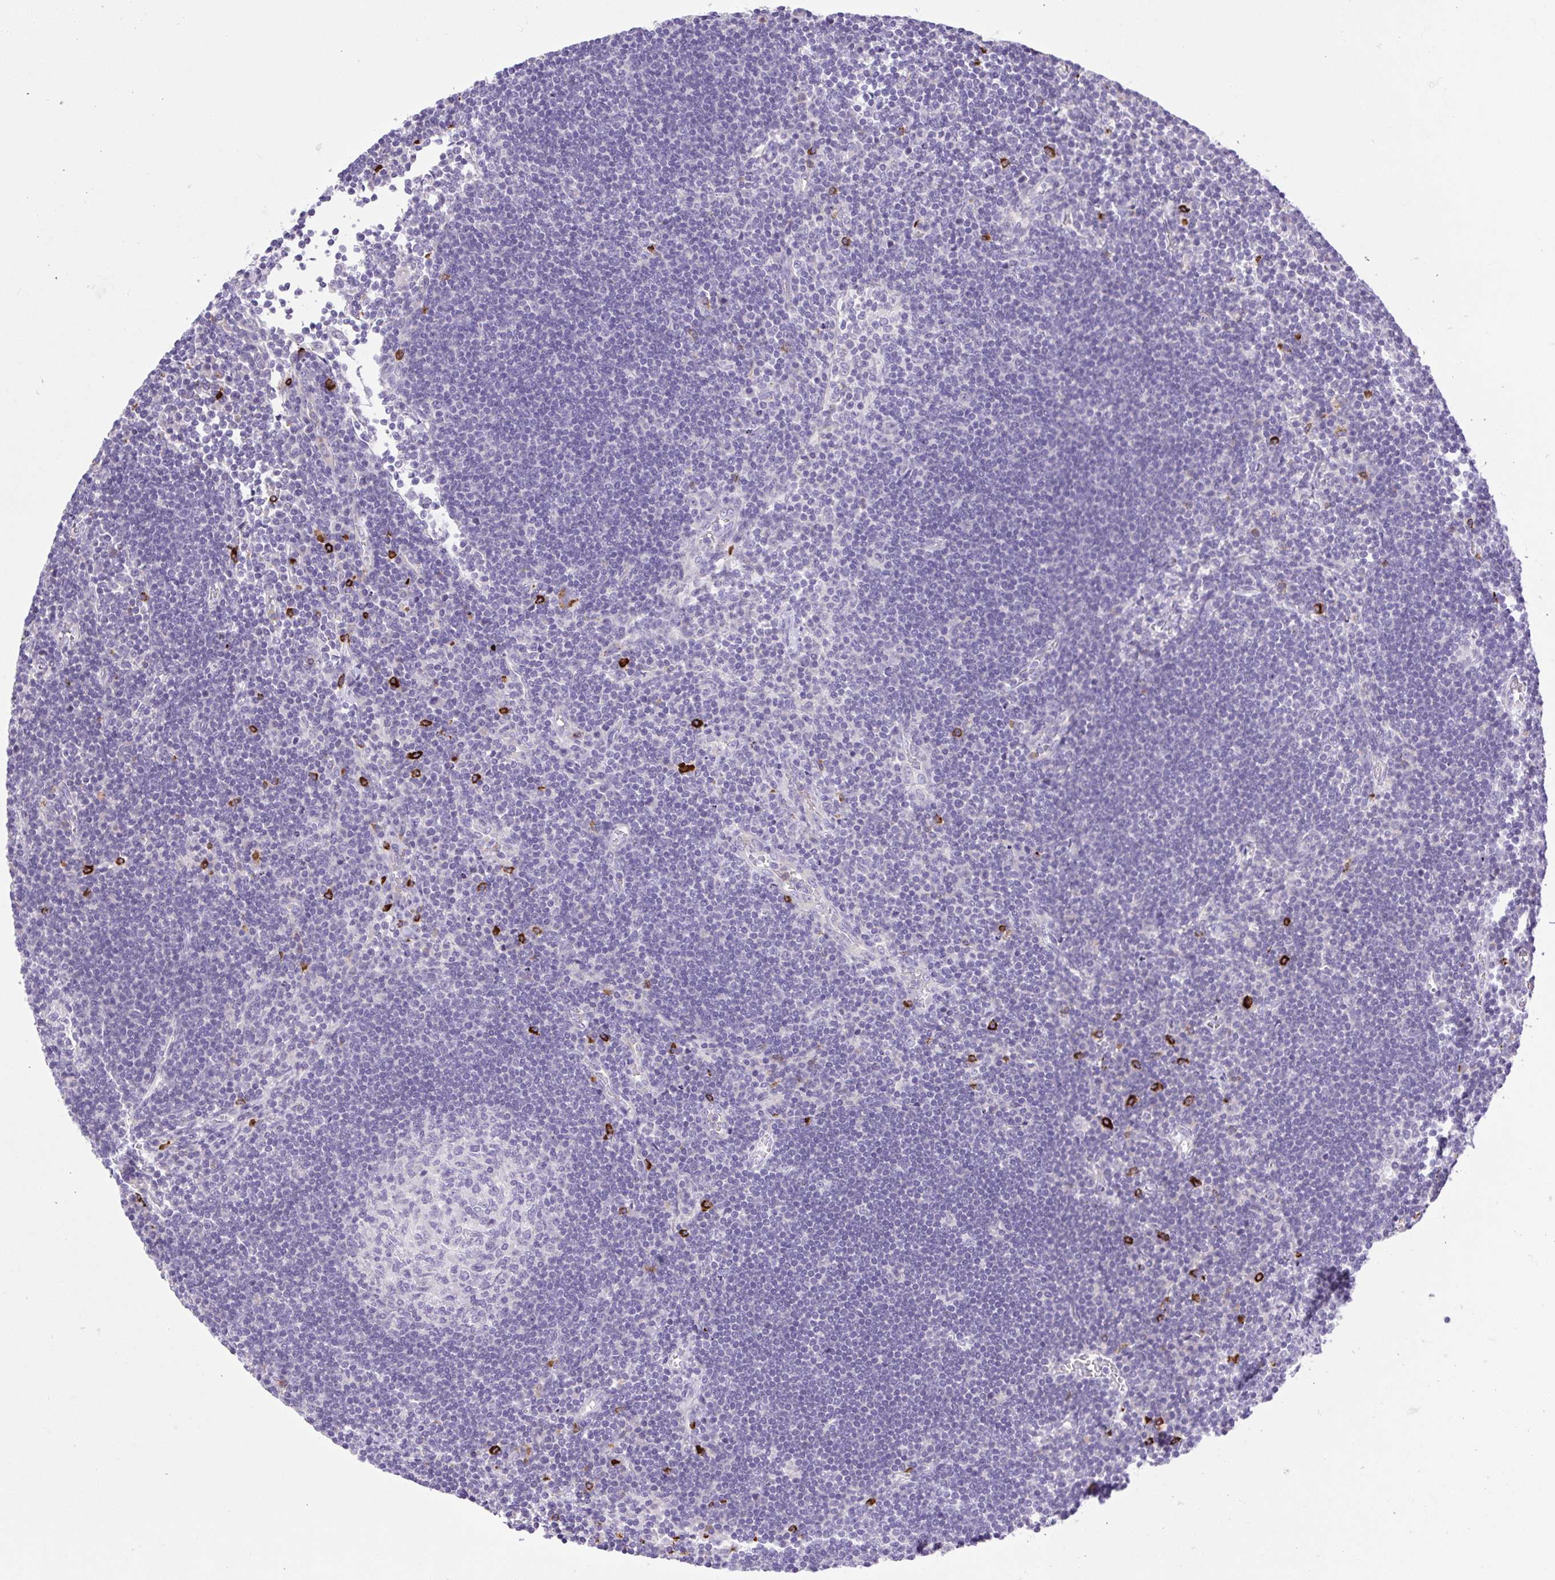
{"staining": {"intensity": "negative", "quantity": "none", "location": "none"}, "tissue": "lymph node", "cell_type": "Germinal center cells", "image_type": "normal", "snomed": [{"axis": "morphology", "description": "Normal tissue, NOS"}, {"axis": "topography", "description": "Lymph node"}], "caption": "The micrograph reveals no staining of germinal center cells in unremarkable lymph node. (DAB immunohistochemistry visualized using brightfield microscopy, high magnification).", "gene": "FAM177B", "patient": {"sex": "male", "age": 67}}